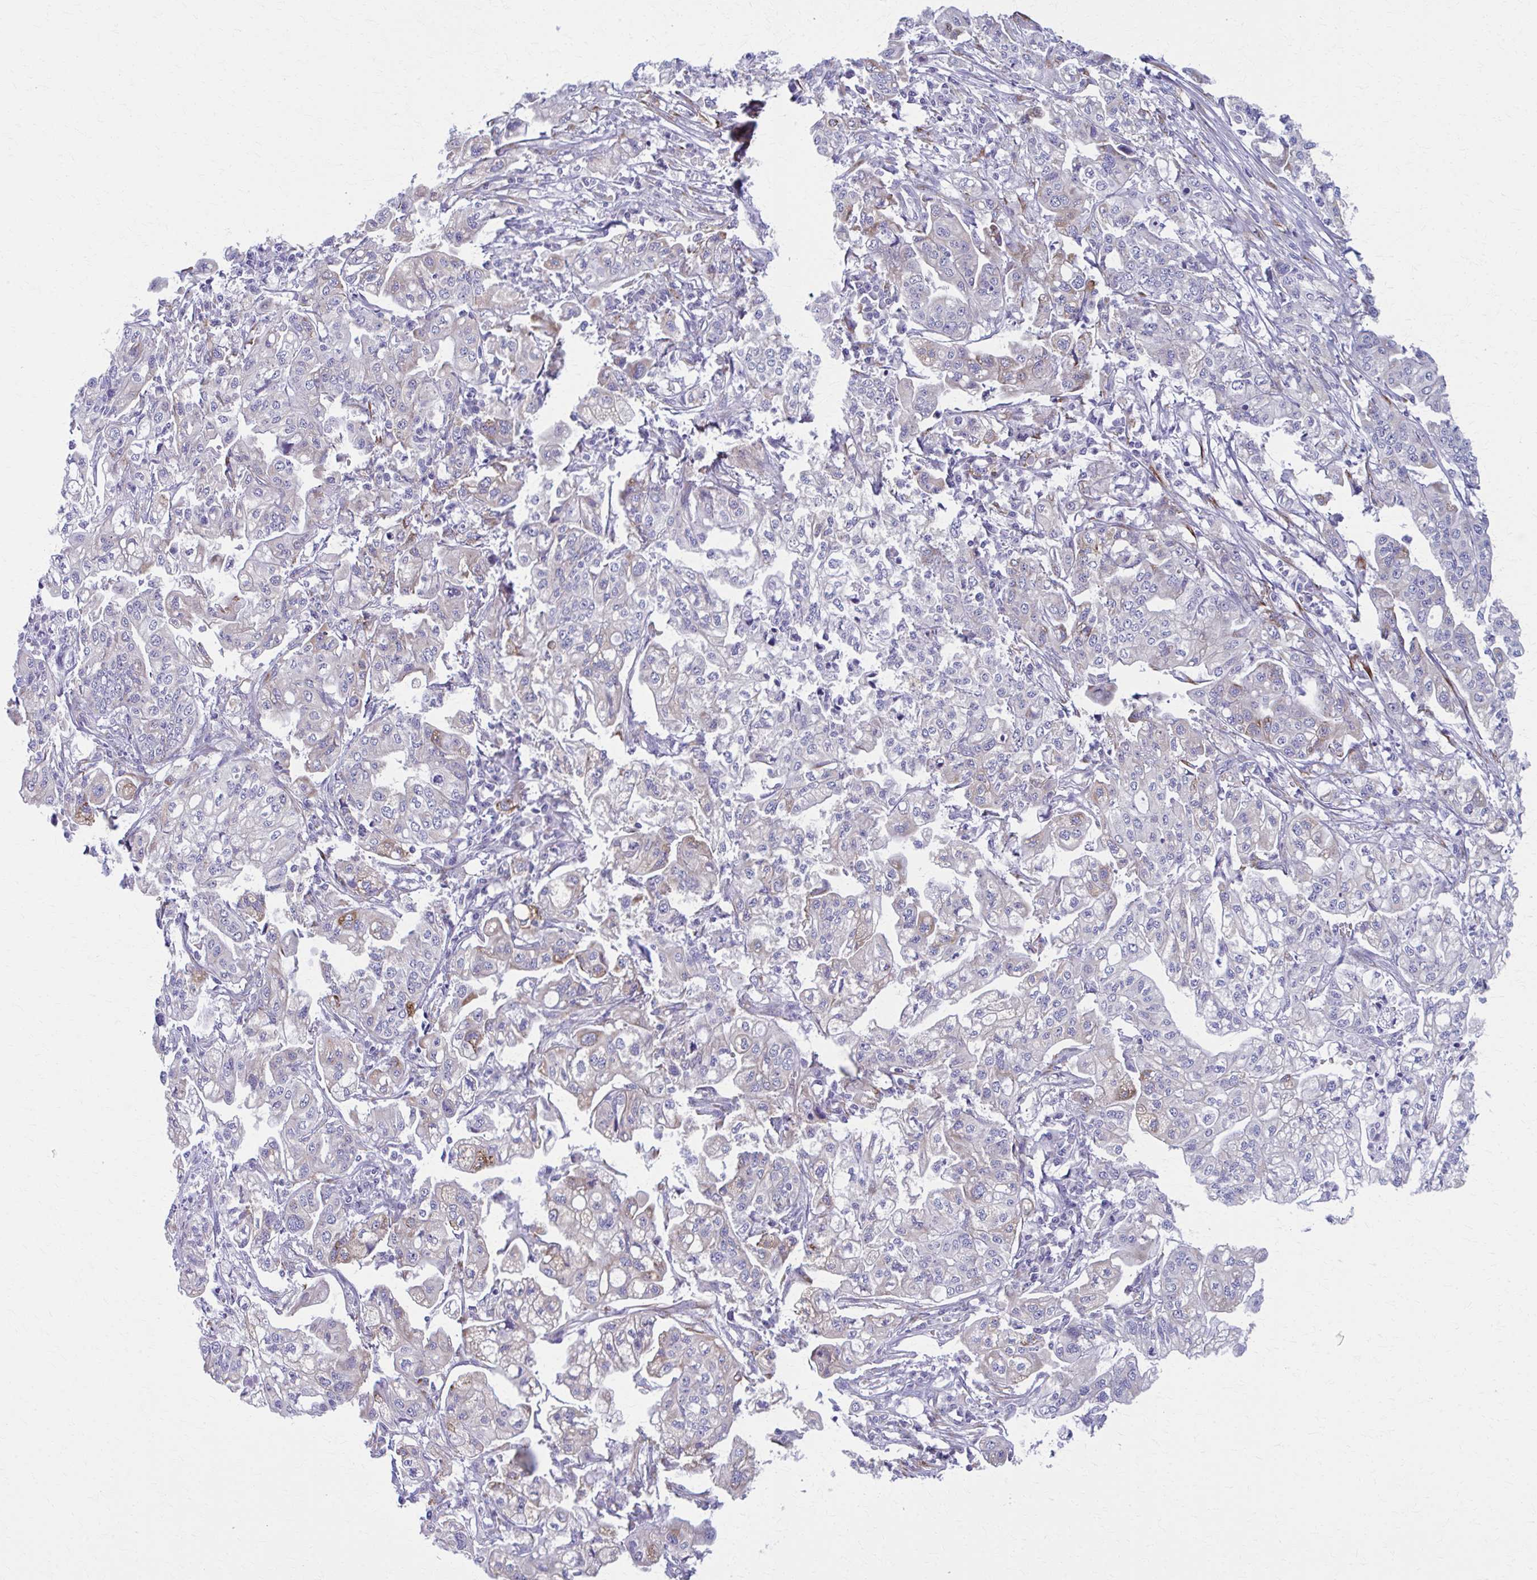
{"staining": {"intensity": "moderate", "quantity": "<25%", "location": "cytoplasmic/membranous"}, "tissue": "pancreatic cancer", "cell_type": "Tumor cells", "image_type": "cancer", "snomed": [{"axis": "morphology", "description": "Adenocarcinoma, NOS"}, {"axis": "topography", "description": "Pancreas"}], "caption": "IHC of human adenocarcinoma (pancreatic) shows low levels of moderate cytoplasmic/membranous positivity in approximately <25% of tumor cells.", "gene": "SPATS2L", "patient": {"sex": "male", "age": 68}}